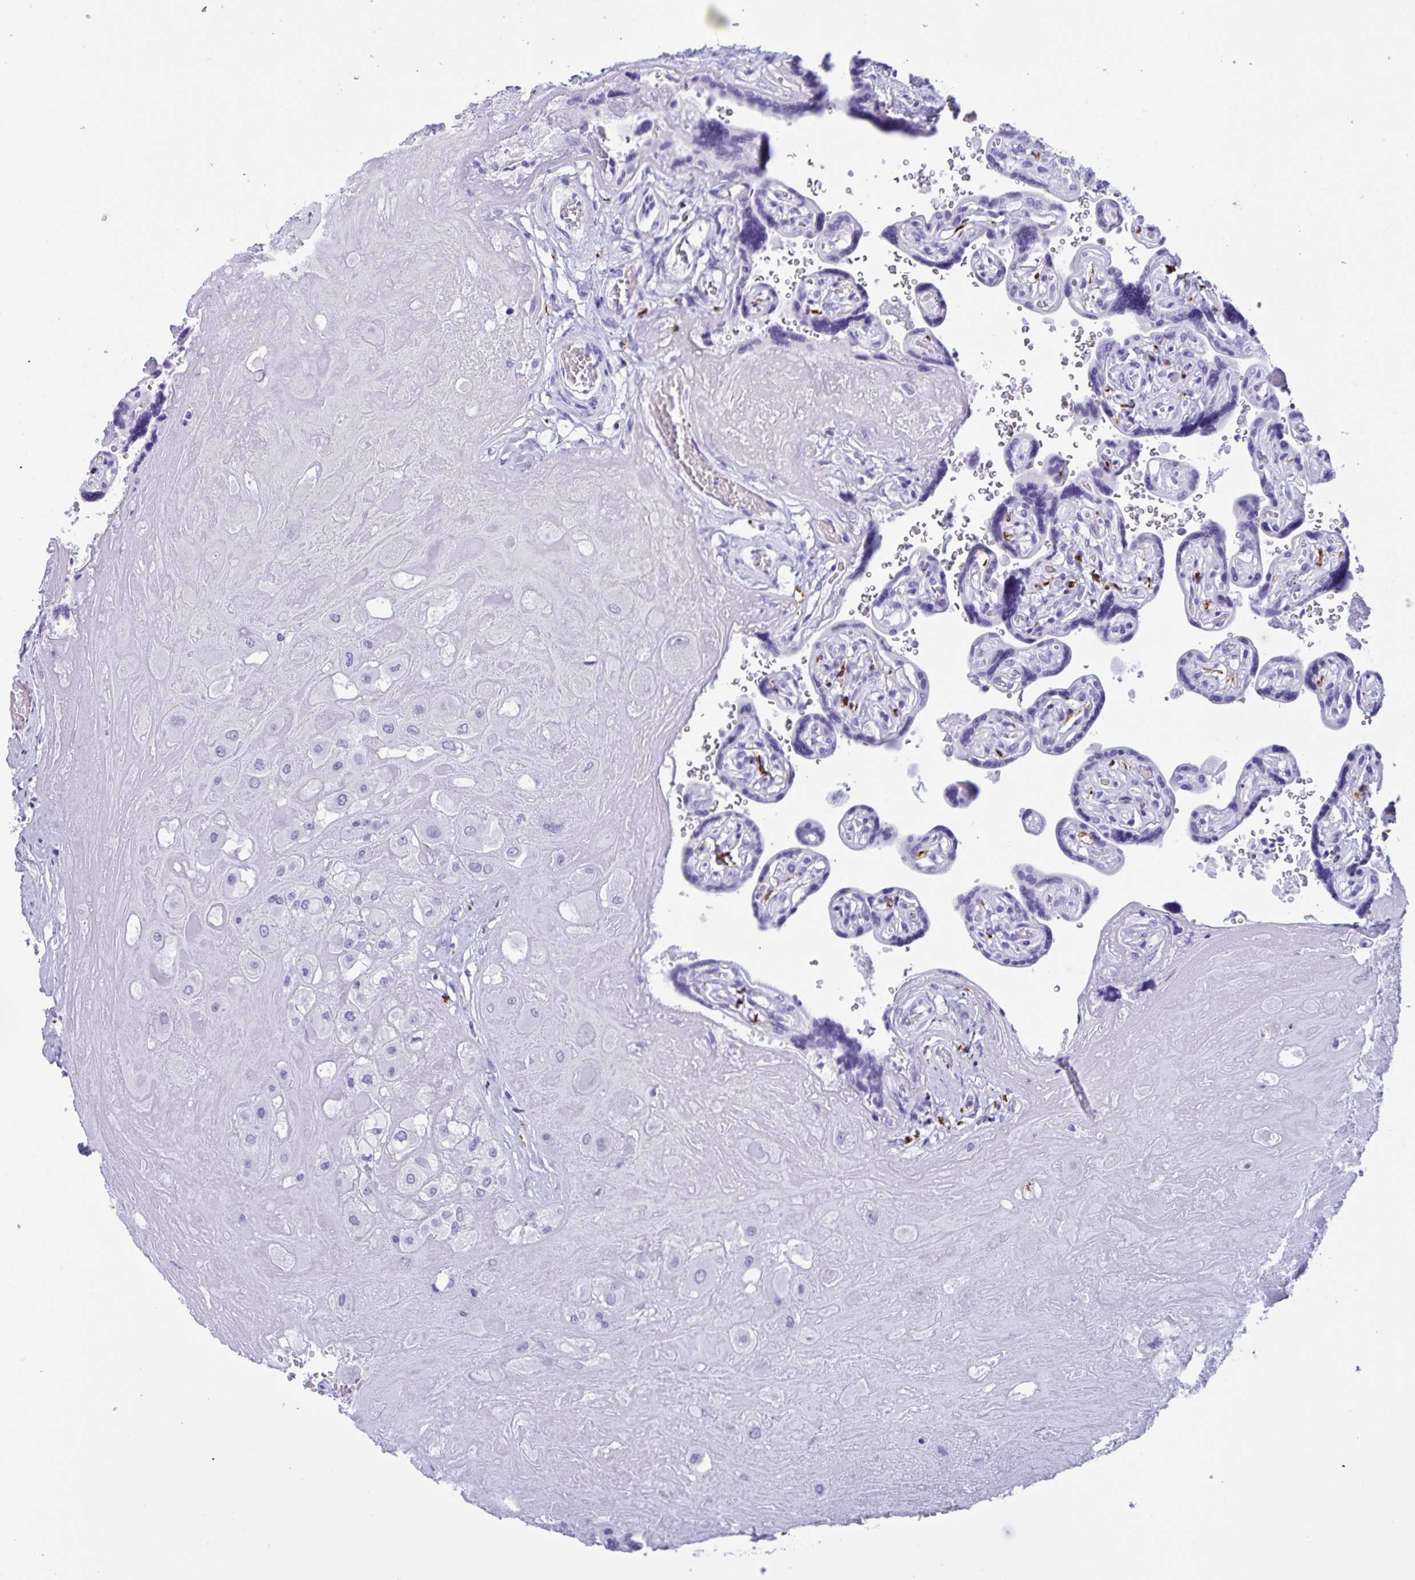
{"staining": {"intensity": "negative", "quantity": "none", "location": "none"}, "tissue": "placenta", "cell_type": "Decidual cells", "image_type": "normal", "snomed": [{"axis": "morphology", "description": "Normal tissue, NOS"}, {"axis": "topography", "description": "Placenta"}], "caption": "DAB immunohistochemical staining of unremarkable placenta reveals no significant expression in decidual cells. Brightfield microscopy of immunohistochemistry (IHC) stained with DAB (3,3'-diaminobenzidine) (brown) and hematoxylin (blue), captured at high magnification.", "gene": "ZNF850", "patient": {"sex": "female", "age": 32}}